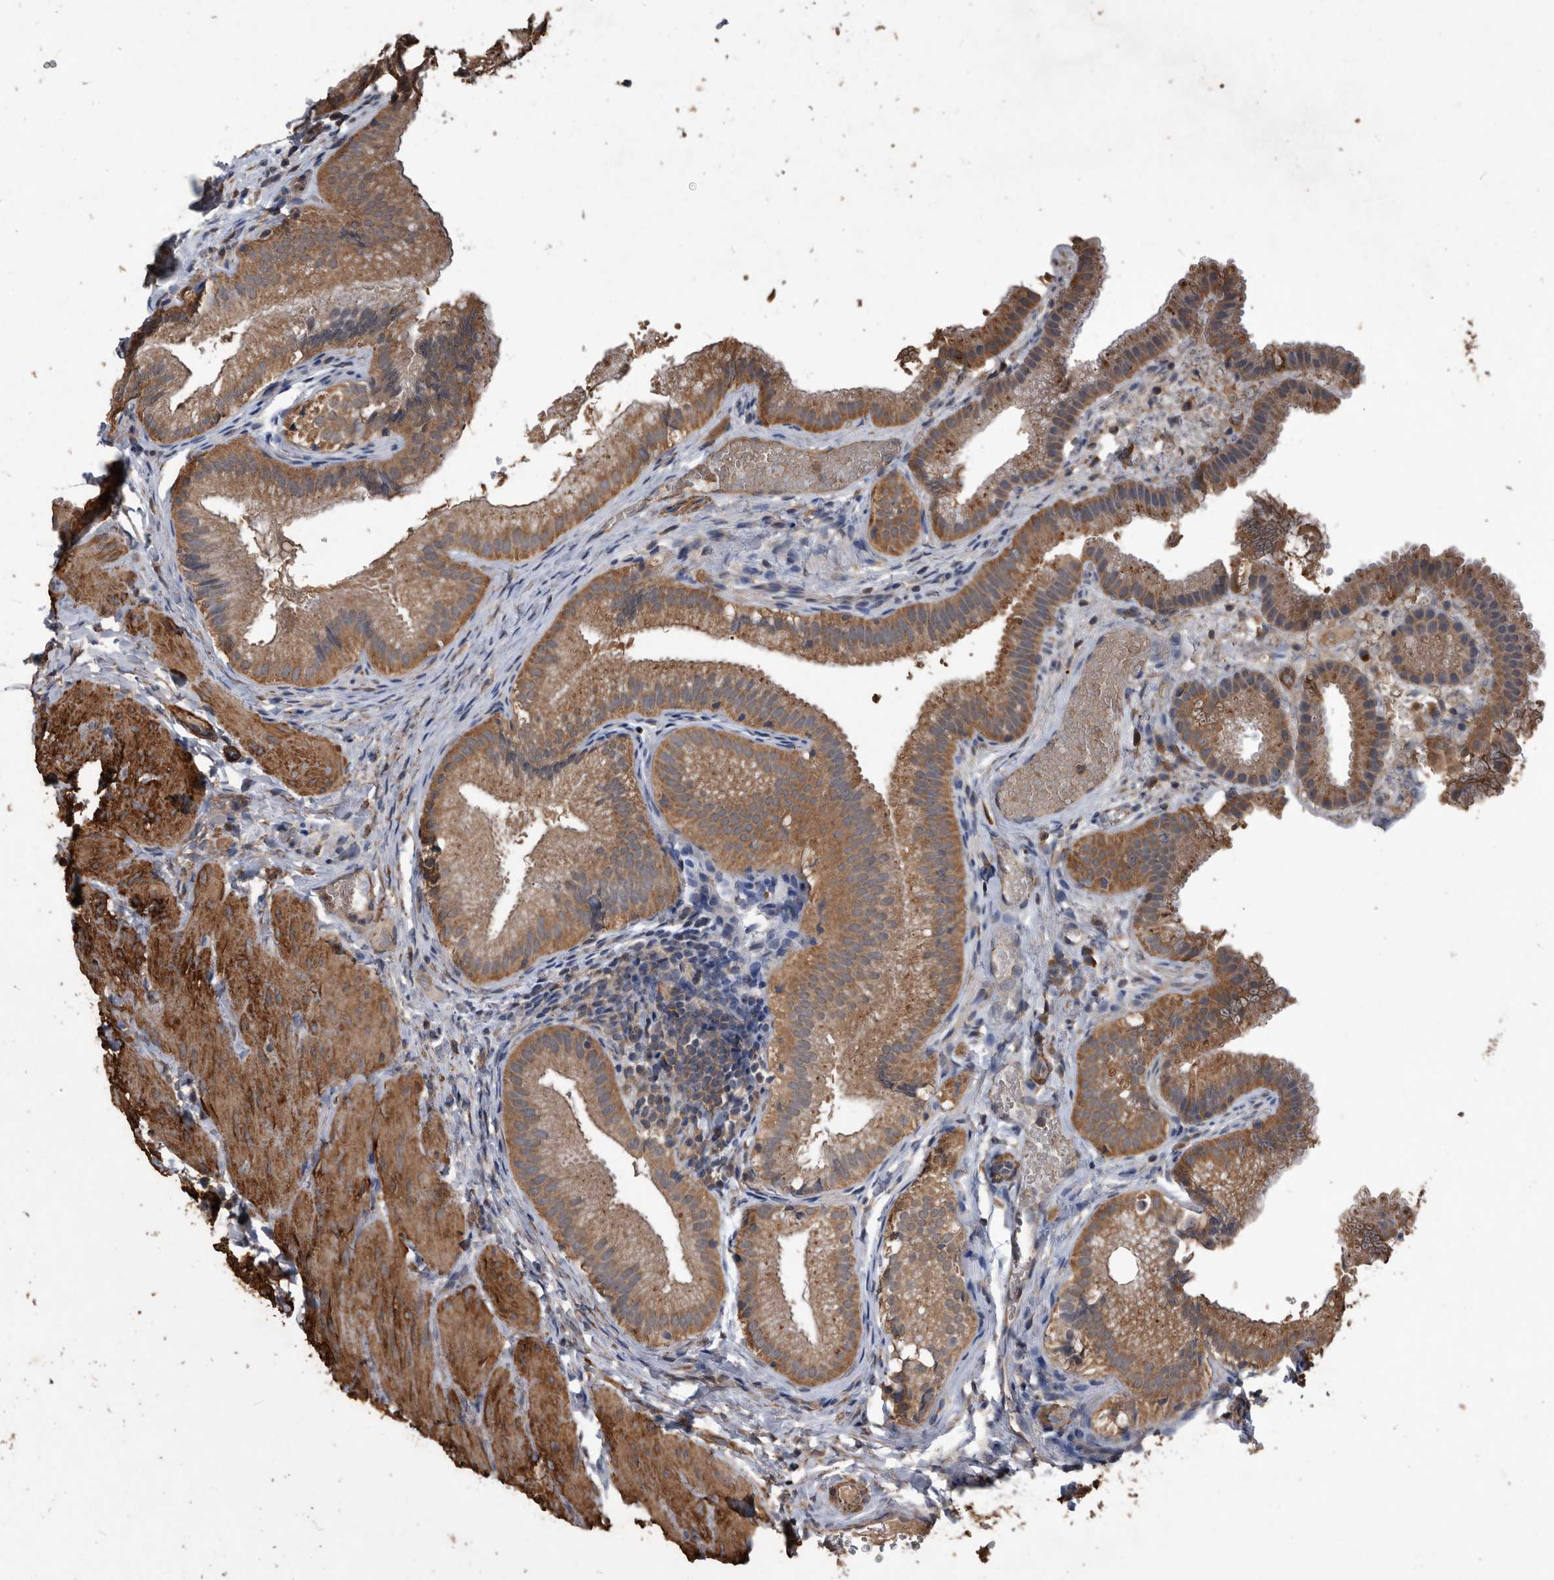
{"staining": {"intensity": "strong", "quantity": ">75%", "location": "cytoplasmic/membranous"}, "tissue": "gallbladder", "cell_type": "Glandular cells", "image_type": "normal", "snomed": [{"axis": "morphology", "description": "Normal tissue, NOS"}, {"axis": "topography", "description": "Gallbladder"}], "caption": "Benign gallbladder reveals strong cytoplasmic/membranous positivity in about >75% of glandular cells, visualized by immunohistochemistry. Ihc stains the protein in brown and the nuclei are stained blue.", "gene": "NRBP1", "patient": {"sex": "female", "age": 30}}